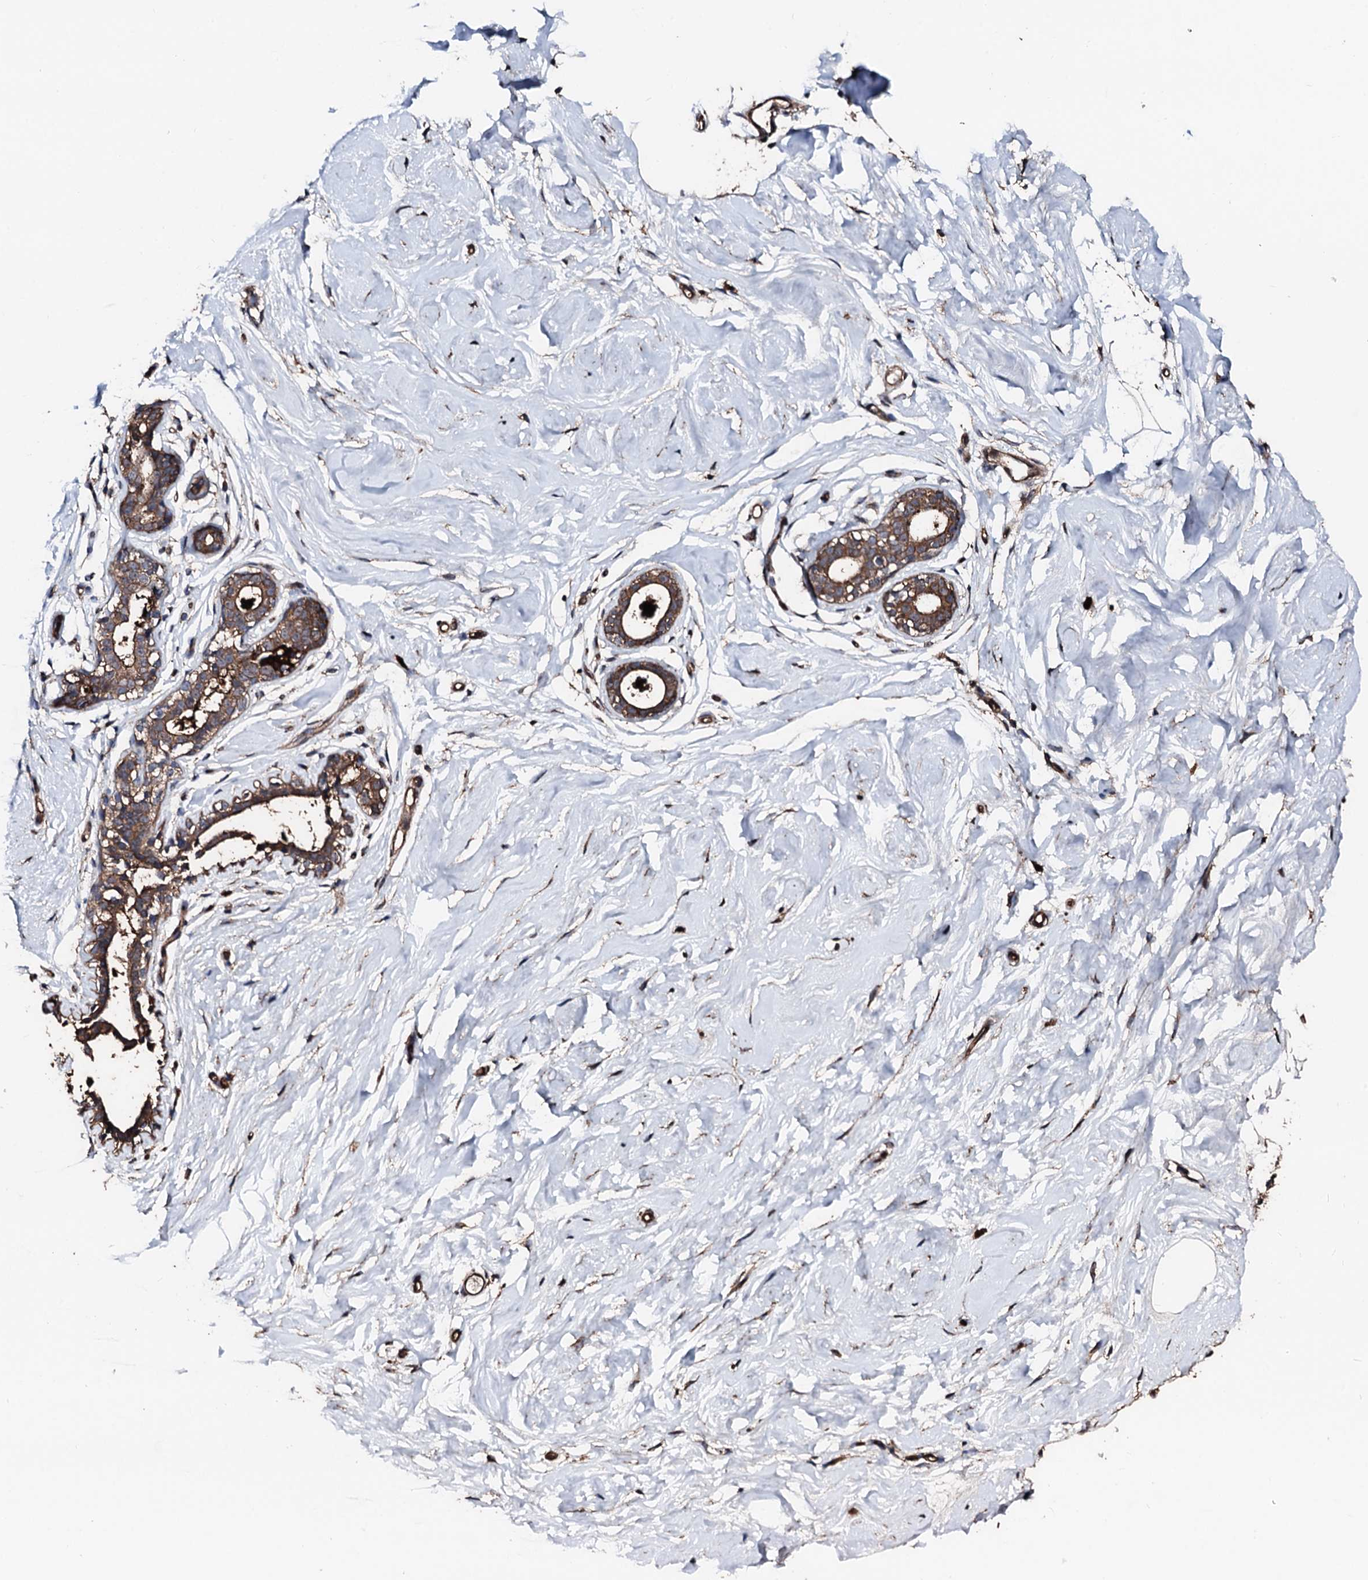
{"staining": {"intensity": "moderate", "quantity": "25%-75%", "location": "cytoplasmic/membranous"}, "tissue": "breast", "cell_type": "Adipocytes", "image_type": "normal", "snomed": [{"axis": "morphology", "description": "Normal tissue, NOS"}, {"axis": "morphology", "description": "Adenoma, NOS"}, {"axis": "topography", "description": "Breast"}], "caption": "Immunohistochemistry (IHC) of normal human breast demonstrates medium levels of moderate cytoplasmic/membranous staining in approximately 25%-75% of adipocytes.", "gene": "KIF18A", "patient": {"sex": "female", "age": 23}}